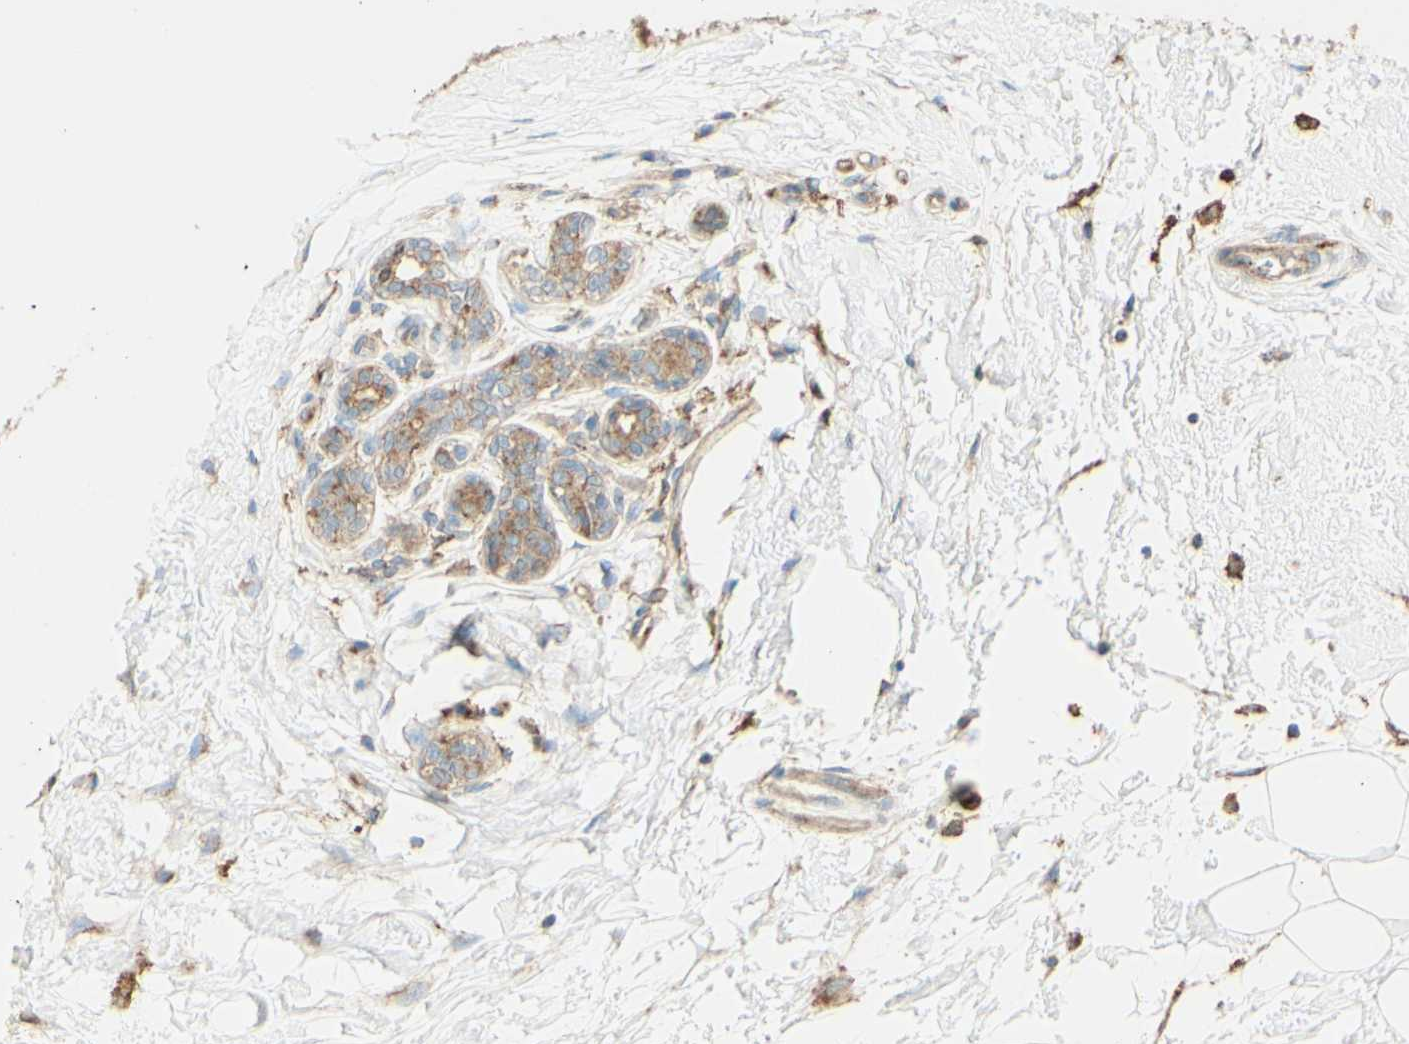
{"staining": {"intensity": "moderate", "quantity": ">75%", "location": "cytoplasmic/membranous"}, "tissue": "breast cancer", "cell_type": "Tumor cells", "image_type": "cancer", "snomed": [{"axis": "morphology", "description": "Normal tissue, NOS"}, {"axis": "morphology", "description": "Duct carcinoma"}, {"axis": "topography", "description": "Breast"}], "caption": "A brown stain highlights moderate cytoplasmic/membranous expression of a protein in breast cancer tumor cells.", "gene": "CLTC", "patient": {"sex": "female", "age": 39}}